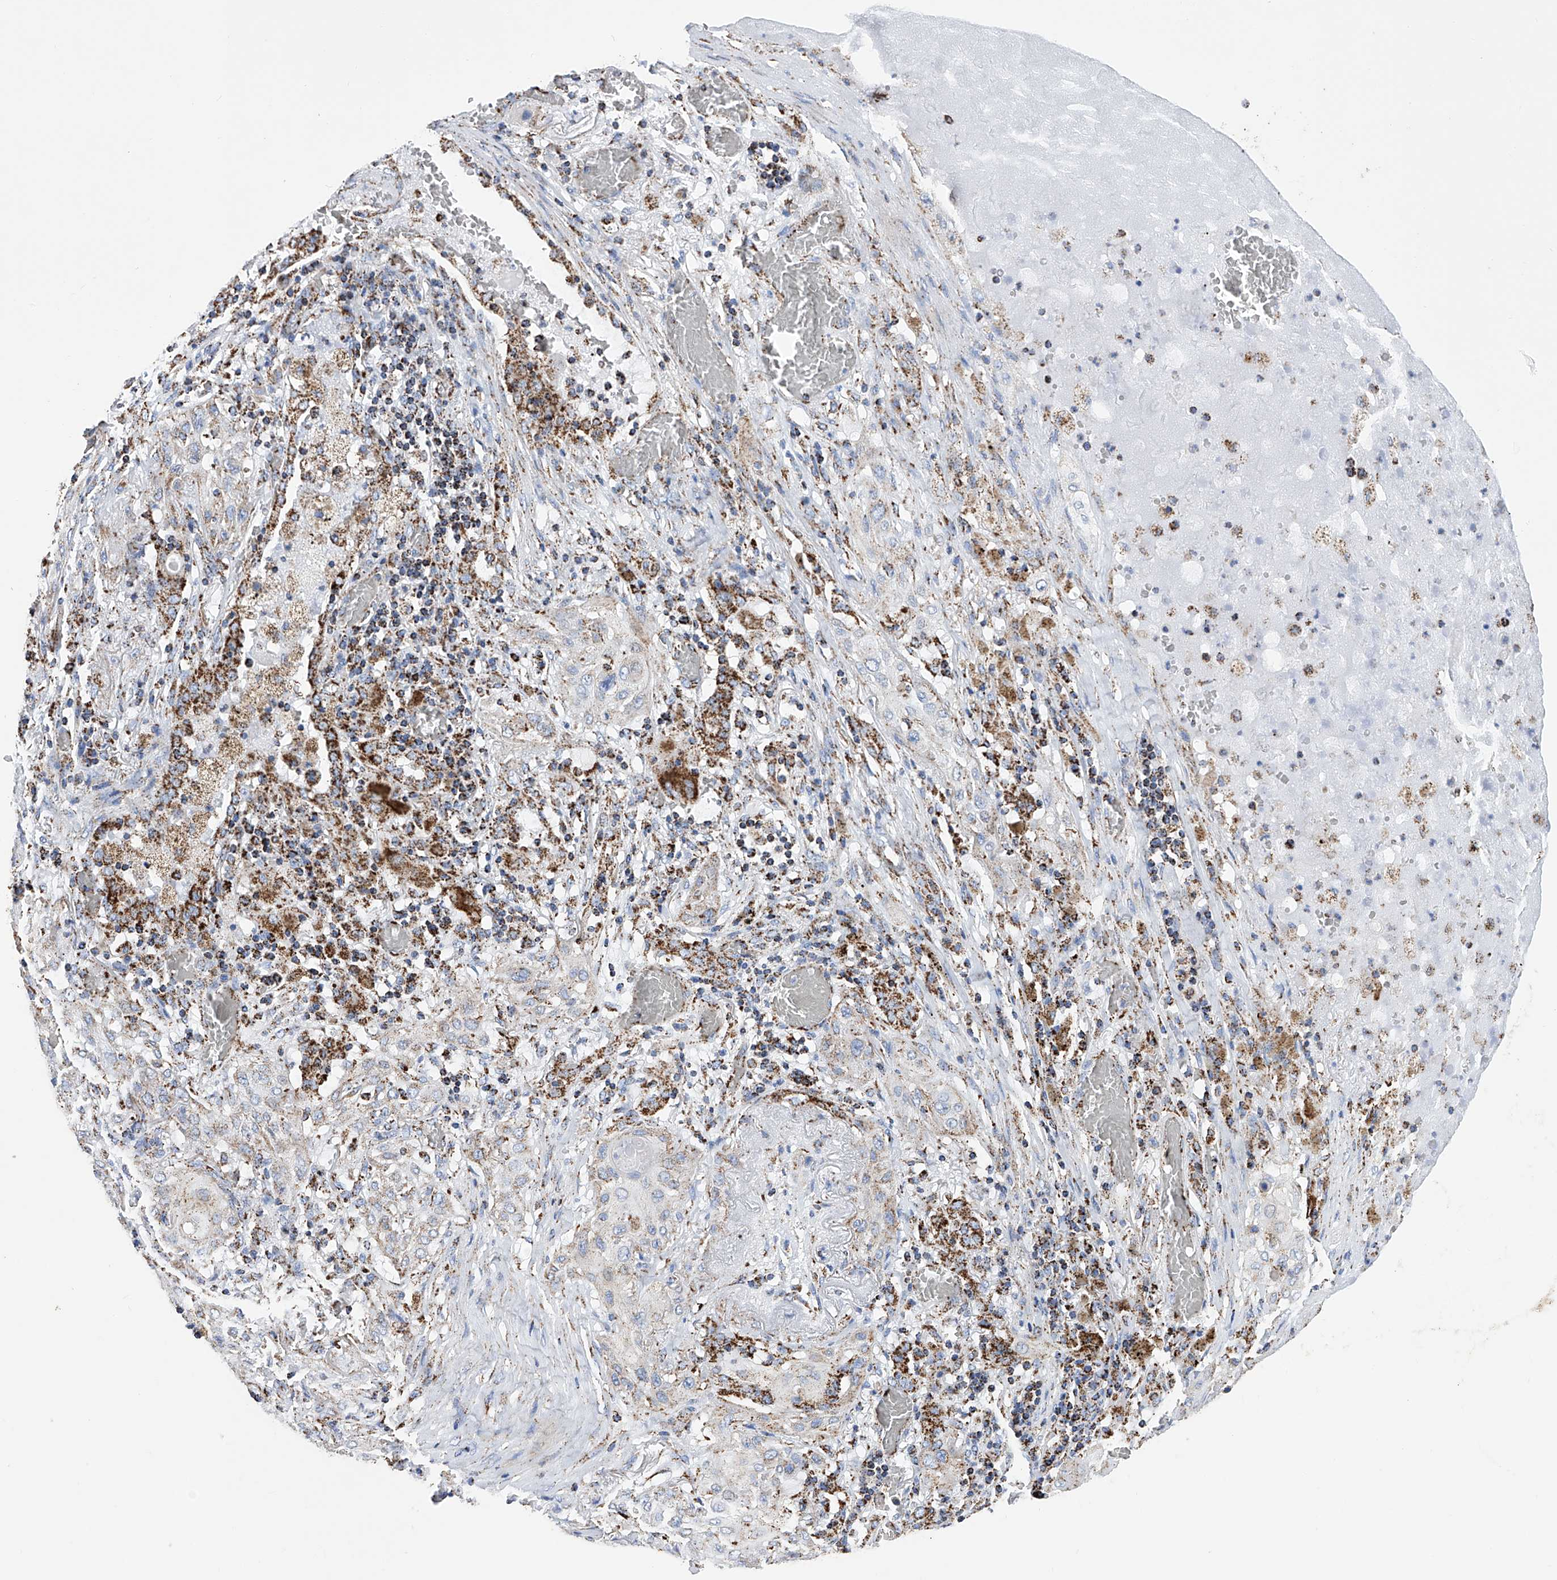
{"staining": {"intensity": "weak", "quantity": "25%-75%", "location": "cytoplasmic/membranous"}, "tissue": "lung cancer", "cell_type": "Tumor cells", "image_type": "cancer", "snomed": [{"axis": "morphology", "description": "Squamous cell carcinoma, NOS"}, {"axis": "topography", "description": "Lung"}], "caption": "Immunohistochemical staining of human lung squamous cell carcinoma displays weak cytoplasmic/membranous protein expression in approximately 25%-75% of tumor cells.", "gene": "ATP5PF", "patient": {"sex": "female", "age": 47}}